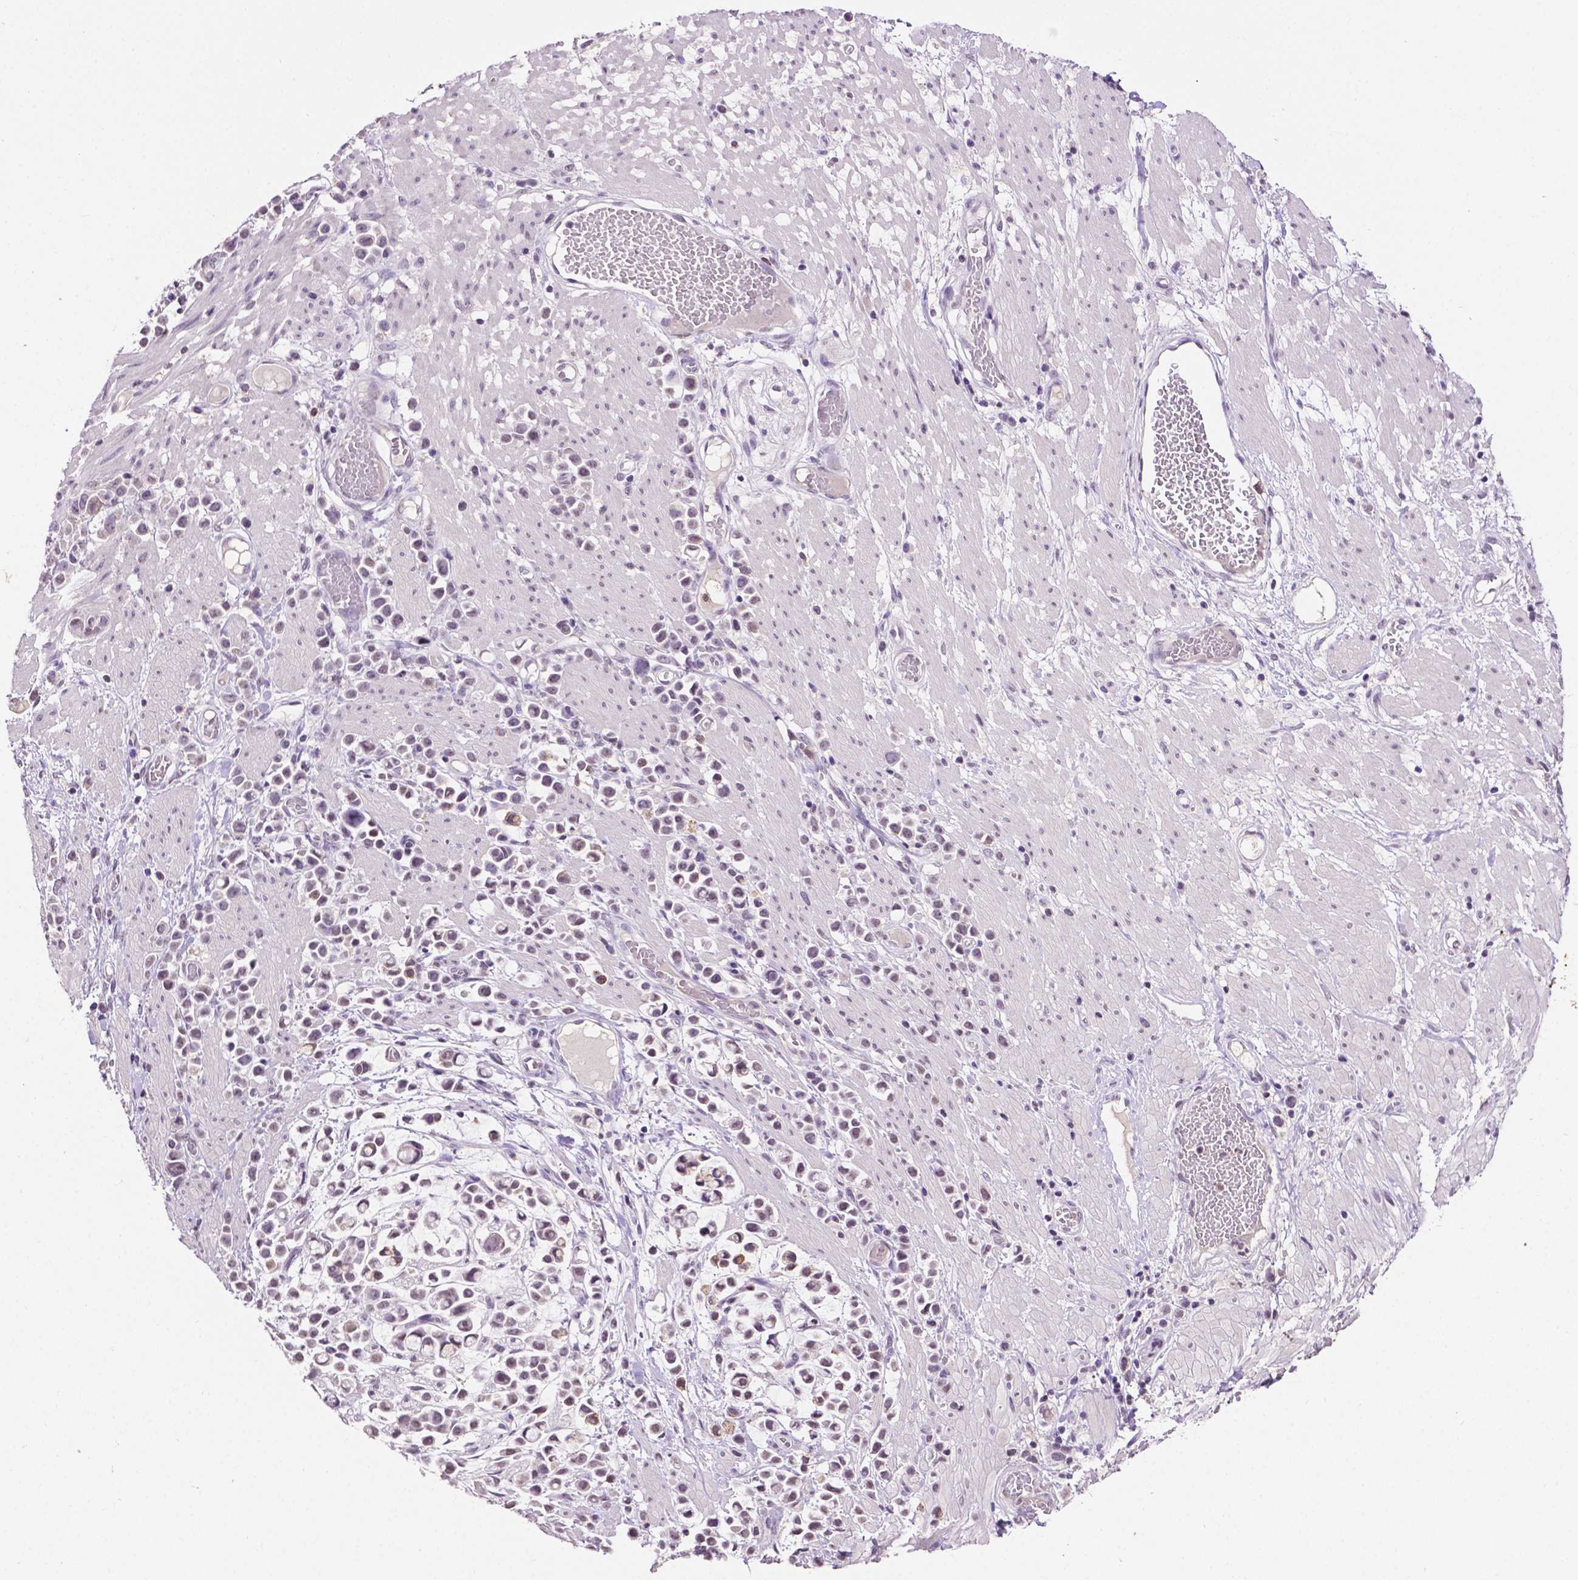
{"staining": {"intensity": "weak", "quantity": ">75%", "location": "nuclear"}, "tissue": "stomach cancer", "cell_type": "Tumor cells", "image_type": "cancer", "snomed": [{"axis": "morphology", "description": "Adenocarcinoma, NOS"}, {"axis": "topography", "description": "Stomach"}], "caption": "Tumor cells demonstrate weak nuclear expression in about >75% of cells in stomach adenocarcinoma.", "gene": "PTPN6", "patient": {"sex": "male", "age": 82}}